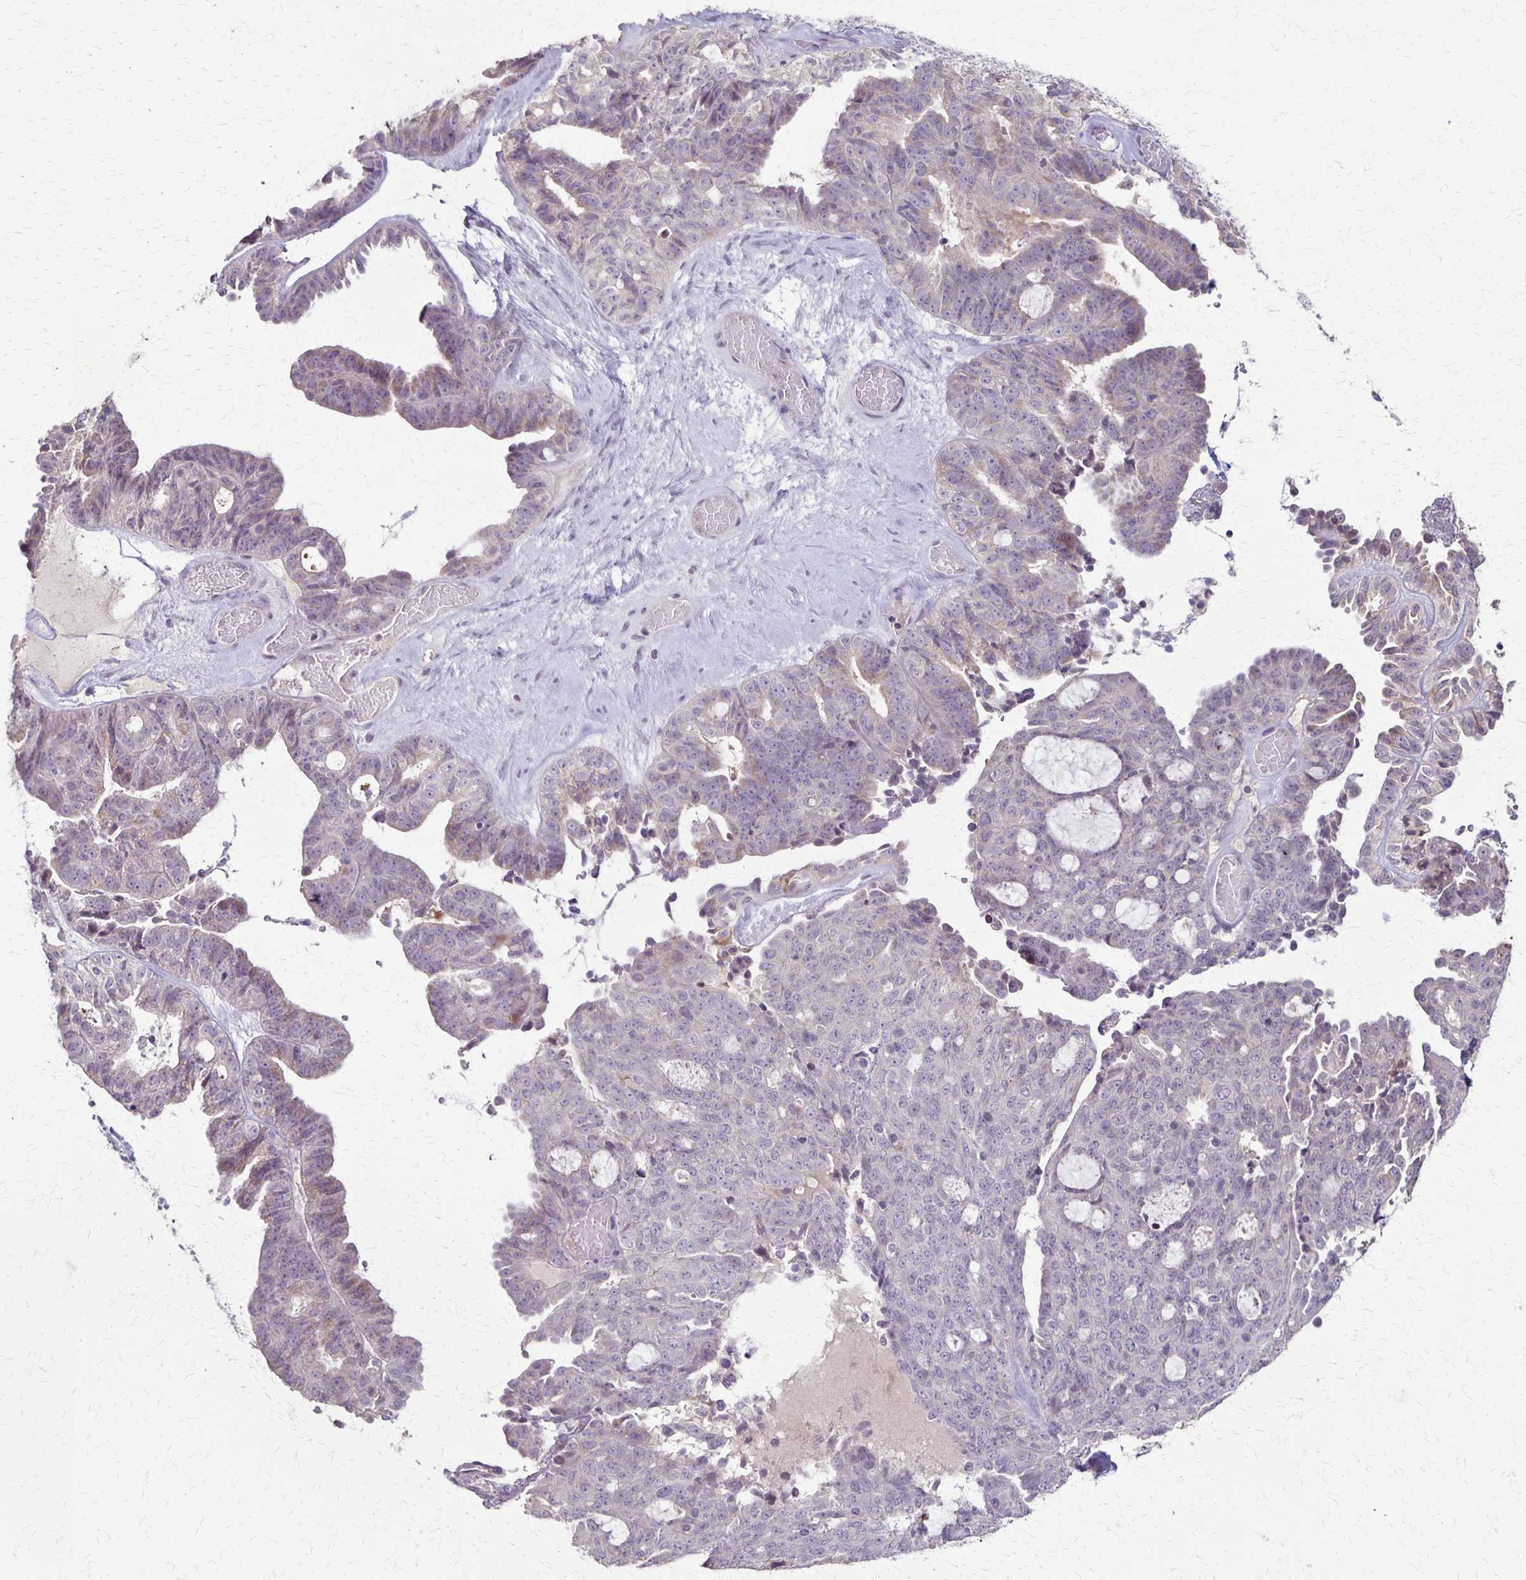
{"staining": {"intensity": "negative", "quantity": "none", "location": "none"}, "tissue": "ovarian cancer", "cell_type": "Tumor cells", "image_type": "cancer", "snomed": [{"axis": "morphology", "description": "Cystadenocarcinoma, serous, NOS"}, {"axis": "topography", "description": "Ovary"}], "caption": "A high-resolution image shows immunohistochemistry (IHC) staining of serous cystadenocarcinoma (ovarian), which shows no significant positivity in tumor cells.", "gene": "SLC35E2B", "patient": {"sex": "female", "age": 71}}